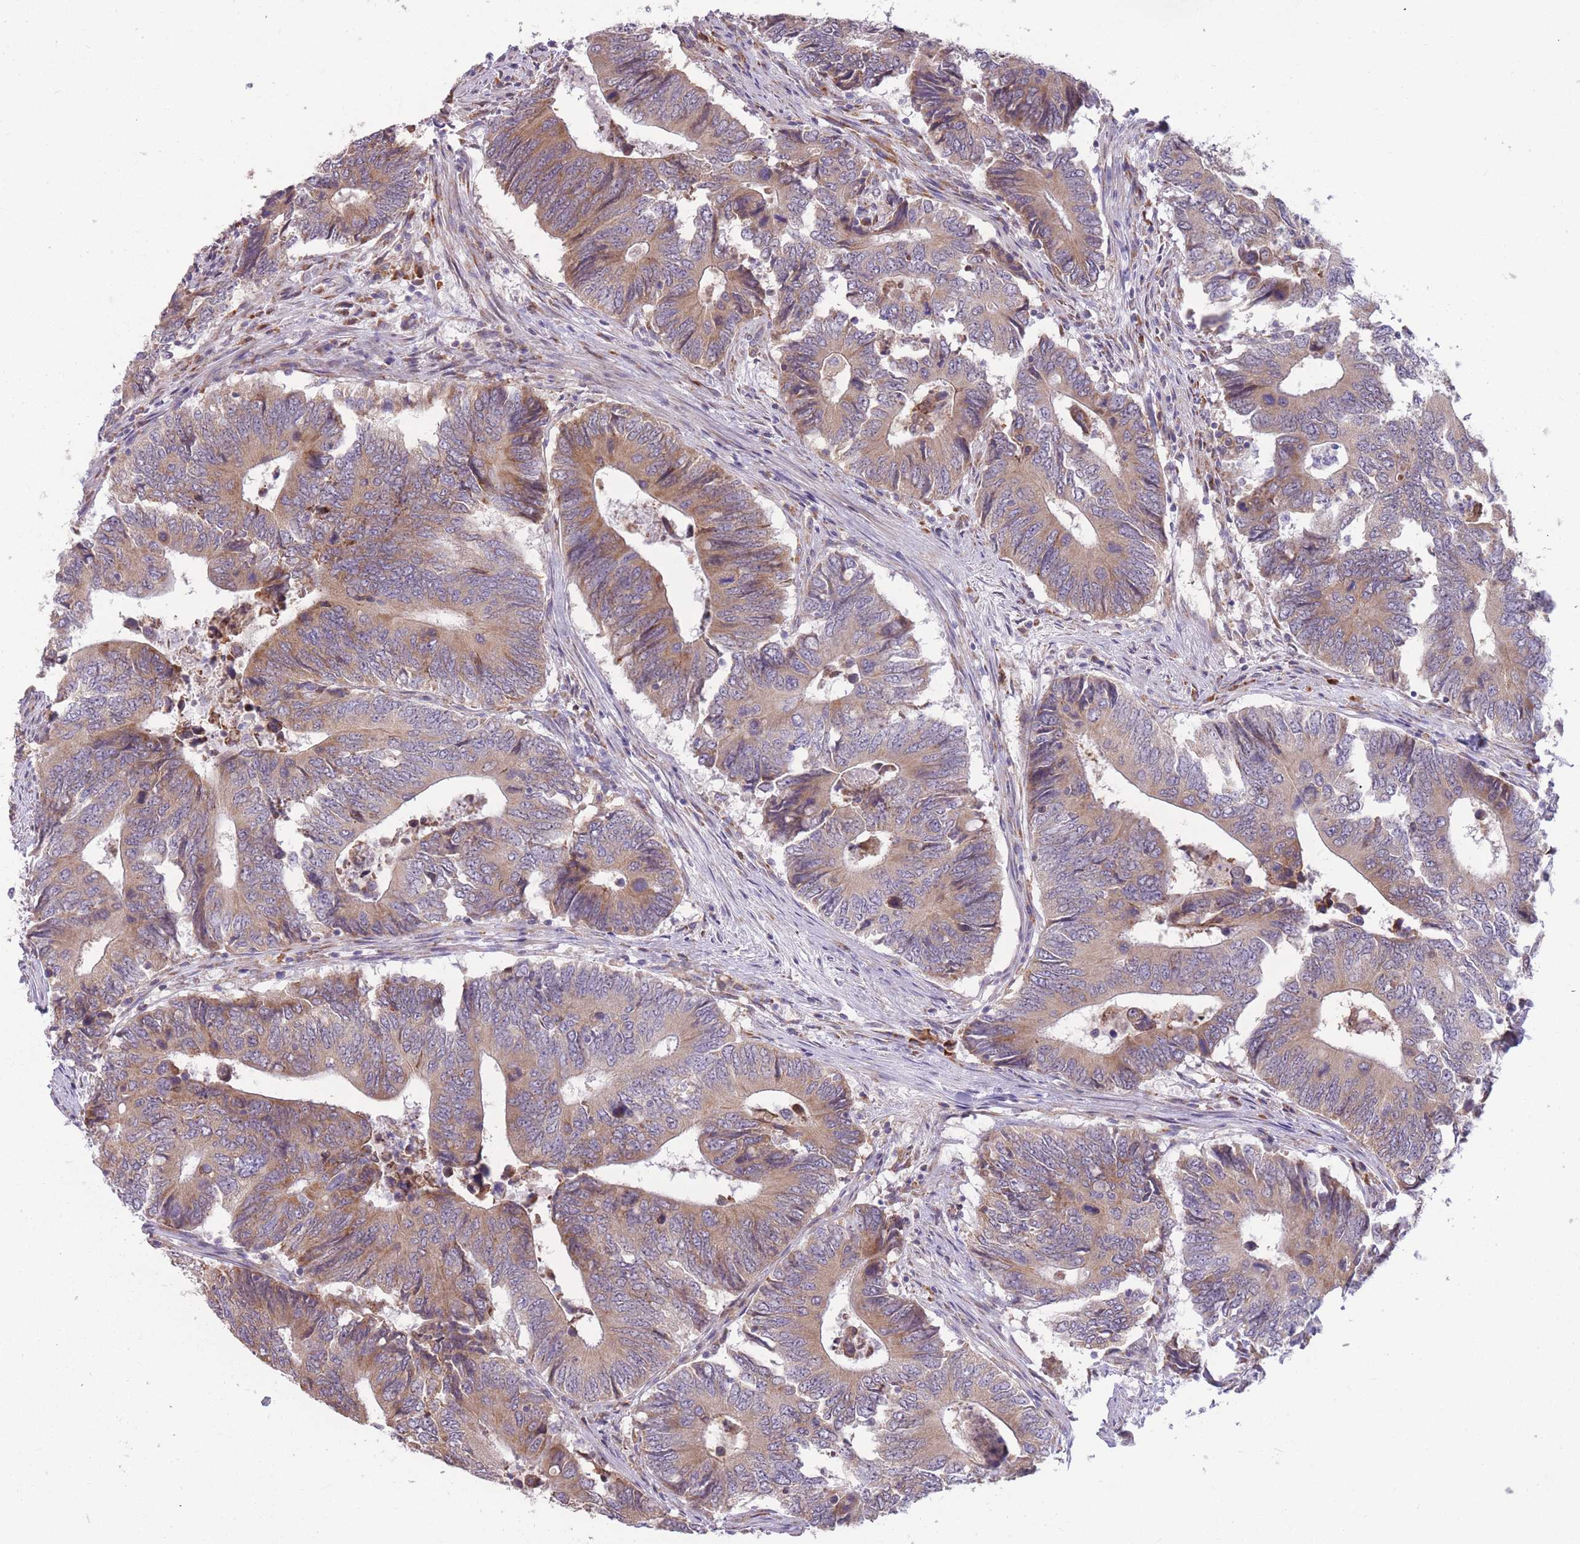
{"staining": {"intensity": "moderate", "quantity": "25%-75%", "location": "cytoplasmic/membranous"}, "tissue": "colorectal cancer", "cell_type": "Tumor cells", "image_type": "cancer", "snomed": [{"axis": "morphology", "description": "Adenocarcinoma, NOS"}, {"axis": "topography", "description": "Colon"}], "caption": "Tumor cells exhibit medium levels of moderate cytoplasmic/membranous expression in about 25%-75% of cells in human adenocarcinoma (colorectal).", "gene": "TRAPPC5", "patient": {"sex": "male", "age": 87}}